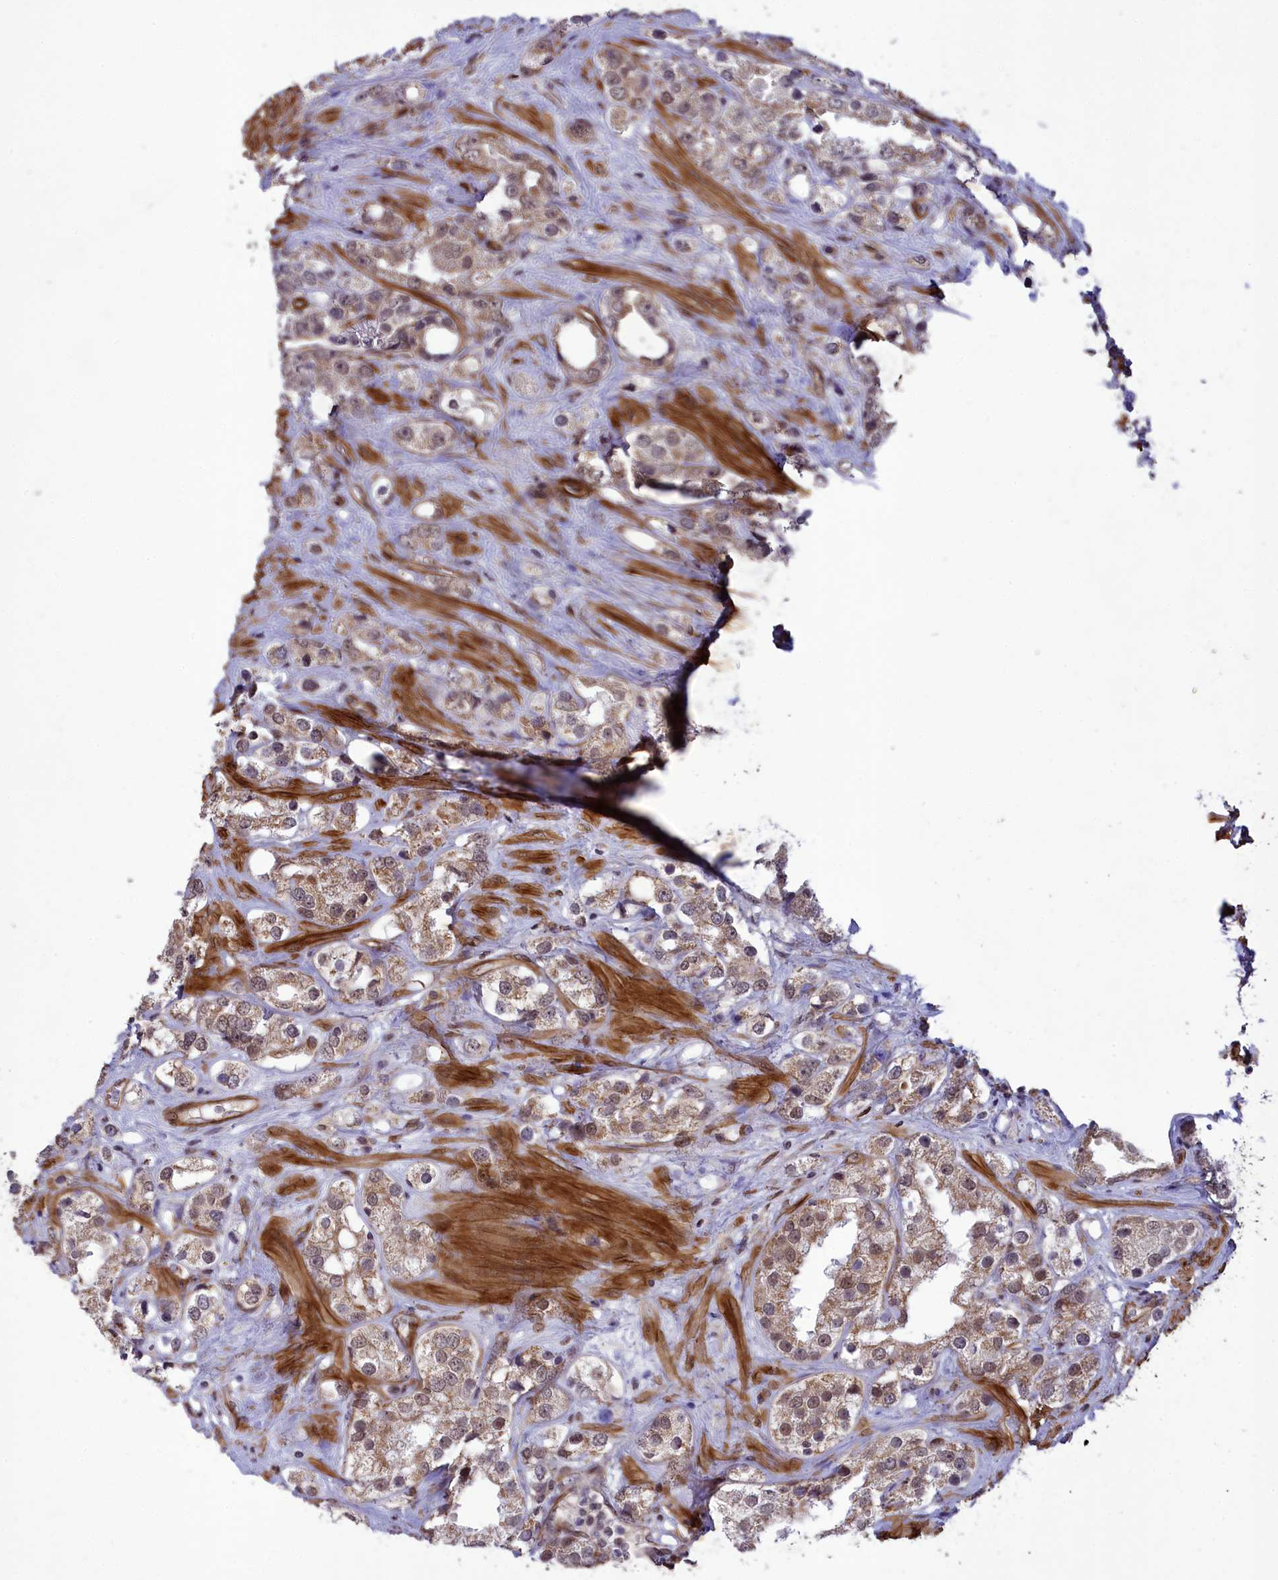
{"staining": {"intensity": "weak", "quantity": ">75%", "location": "cytoplasmic/membranous,nuclear"}, "tissue": "prostate cancer", "cell_type": "Tumor cells", "image_type": "cancer", "snomed": [{"axis": "morphology", "description": "Adenocarcinoma, NOS"}, {"axis": "topography", "description": "Prostate"}], "caption": "DAB immunohistochemical staining of human adenocarcinoma (prostate) demonstrates weak cytoplasmic/membranous and nuclear protein expression in approximately >75% of tumor cells. (brown staining indicates protein expression, while blue staining denotes nuclei).", "gene": "TNS1", "patient": {"sex": "male", "age": 79}}